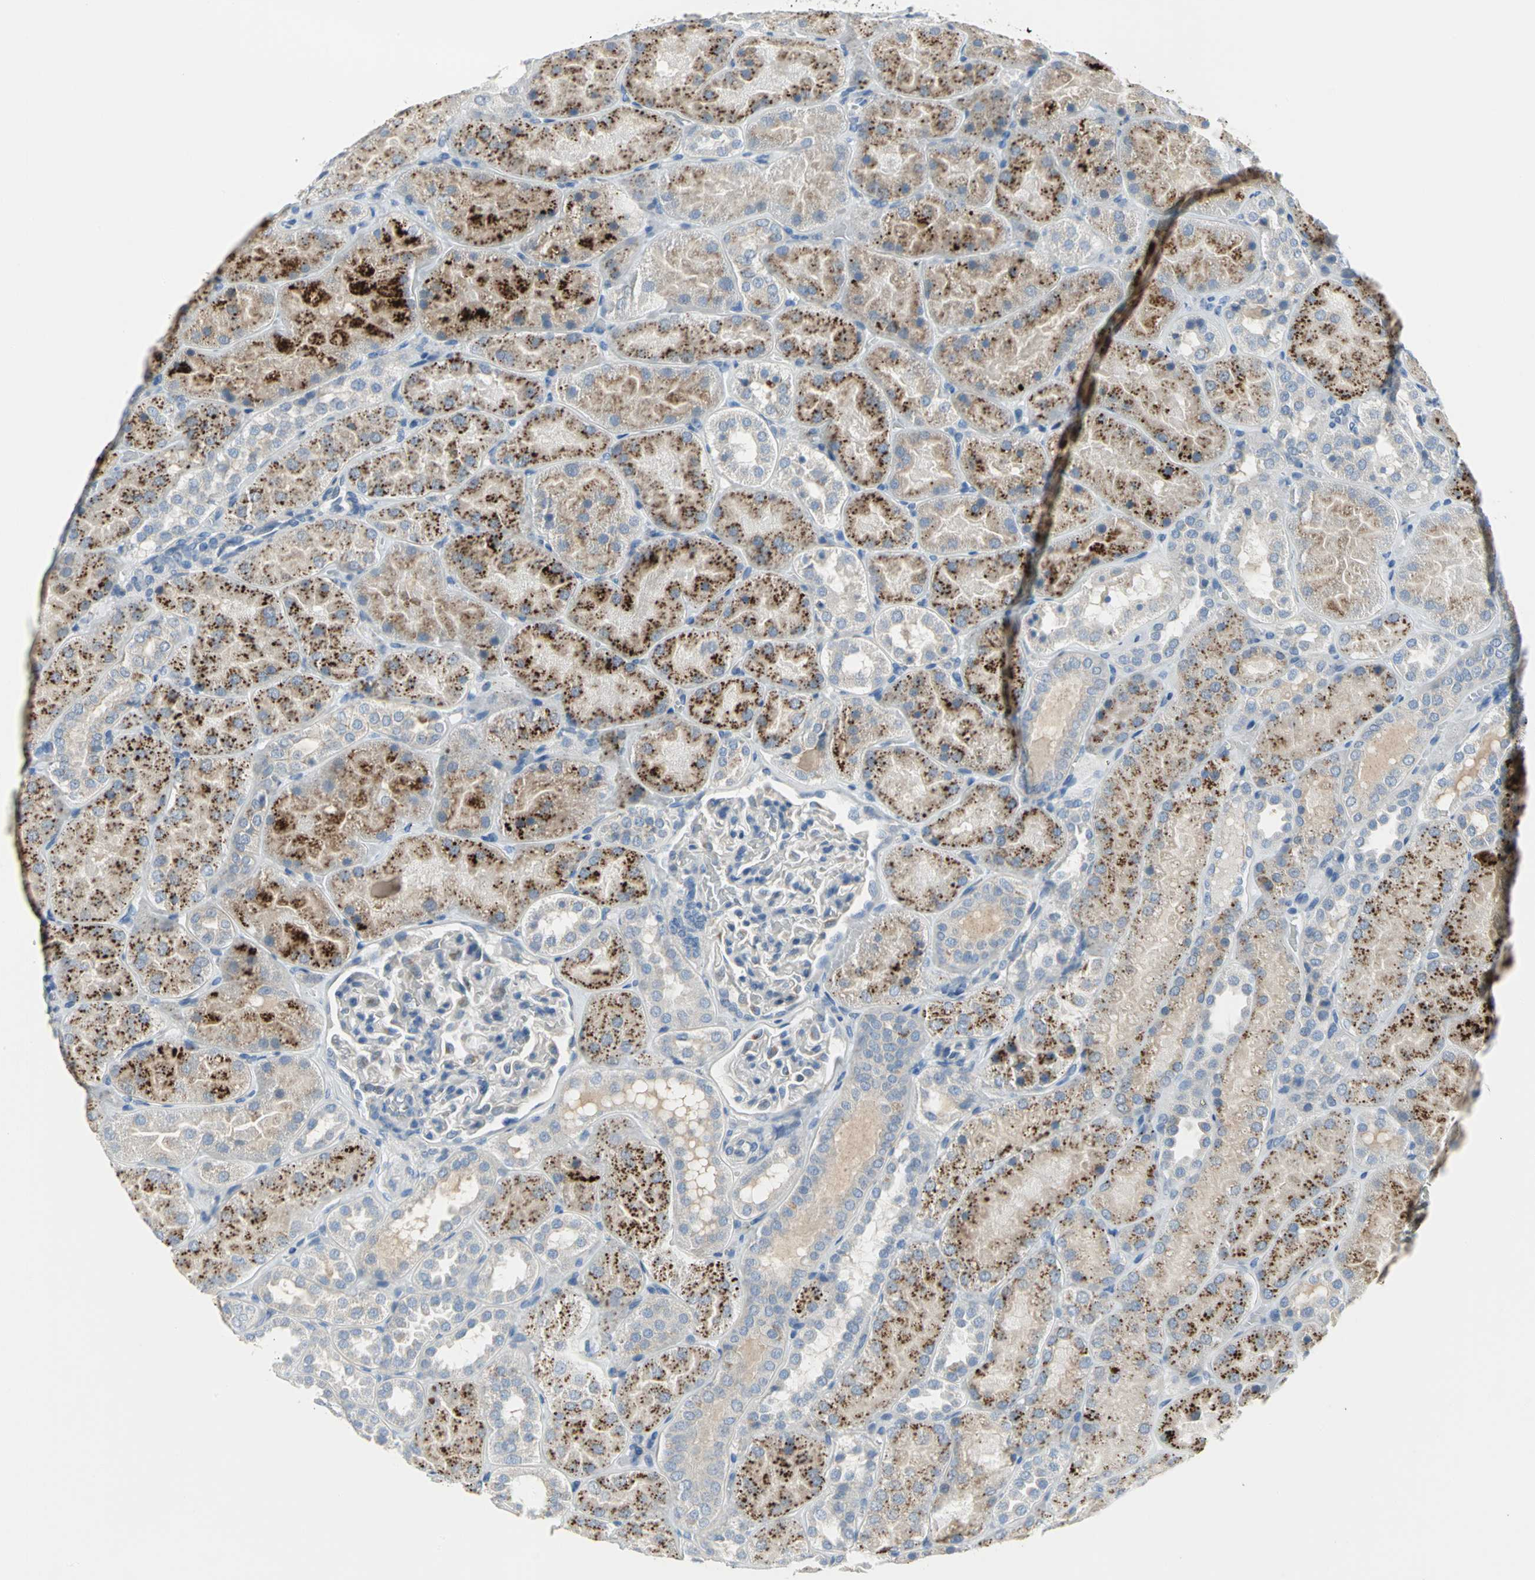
{"staining": {"intensity": "negative", "quantity": "none", "location": "none"}, "tissue": "kidney", "cell_type": "Cells in glomeruli", "image_type": "normal", "snomed": [{"axis": "morphology", "description": "Normal tissue, NOS"}, {"axis": "topography", "description": "Kidney"}], "caption": "Benign kidney was stained to show a protein in brown. There is no significant positivity in cells in glomeruli. (Stains: DAB (3,3'-diaminobenzidine) immunohistochemistry with hematoxylin counter stain, Microscopy: brightfield microscopy at high magnification).", "gene": "PTGDS", "patient": {"sex": "male", "age": 28}}